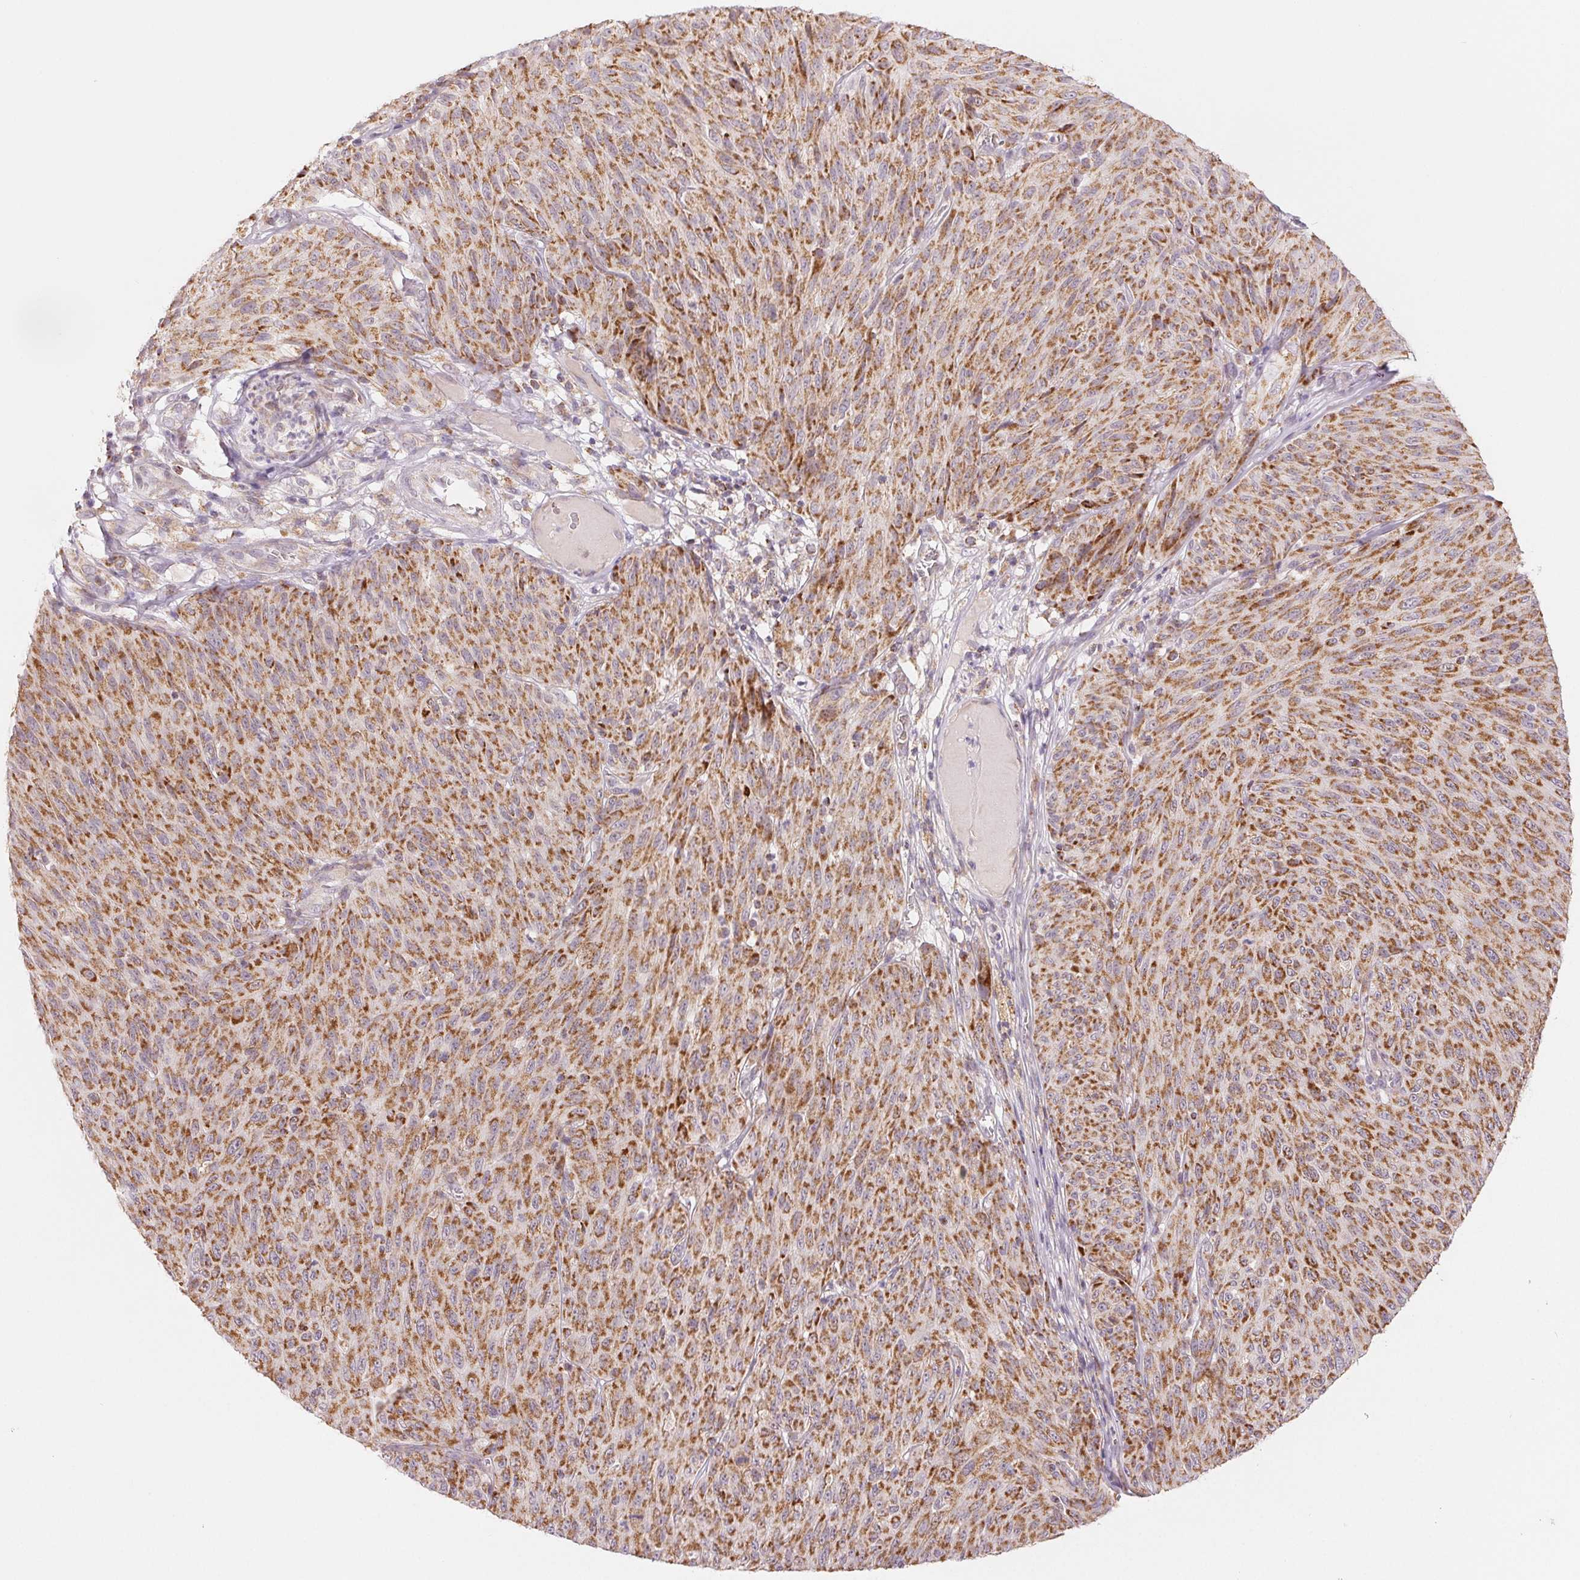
{"staining": {"intensity": "moderate", "quantity": ">75%", "location": "cytoplasmic/membranous"}, "tissue": "melanoma", "cell_type": "Tumor cells", "image_type": "cancer", "snomed": [{"axis": "morphology", "description": "Malignant melanoma, NOS"}, {"axis": "topography", "description": "Skin"}], "caption": "Human melanoma stained with a brown dye demonstrates moderate cytoplasmic/membranous positive staining in about >75% of tumor cells.", "gene": "HINT2", "patient": {"sex": "male", "age": 85}}